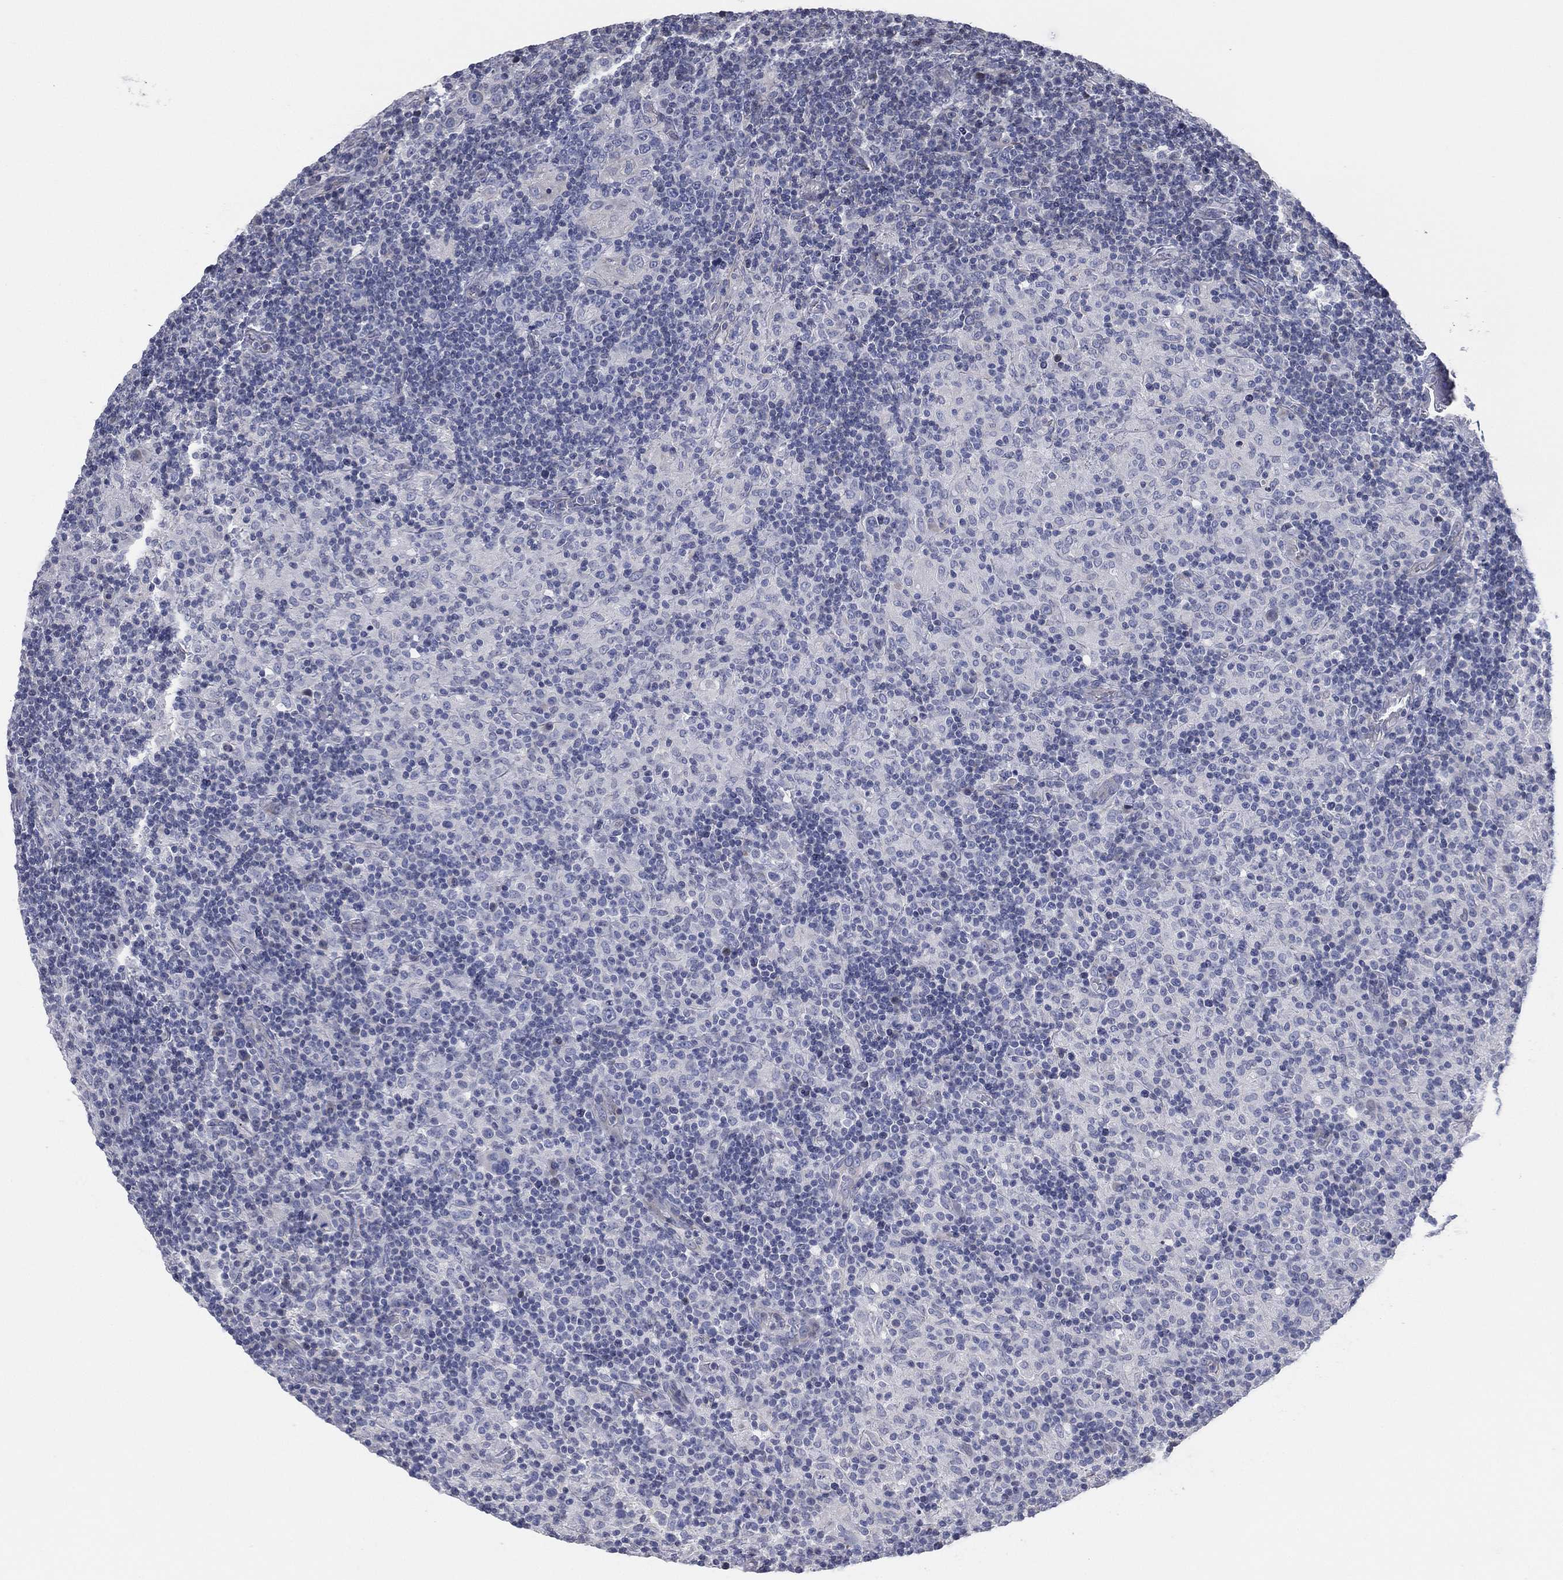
{"staining": {"intensity": "negative", "quantity": "none", "location": "none"}, "tissue": "lymphoma", "cell_type": "Tumor cells", "image_type": "cancer", "snomed": [{"axis": "morphology", "description": "Hodgkin's disease, NOS"}, {"axis": "topography", "description": "Lymph node"}], "caption": "A high-resolution photomicrograph shows immunohistochemistry staining of lymphoma, which reveals no significant expression in tumor cells.", "gene": "CFTR", "patient": {"sex": "male", "age": 70}}